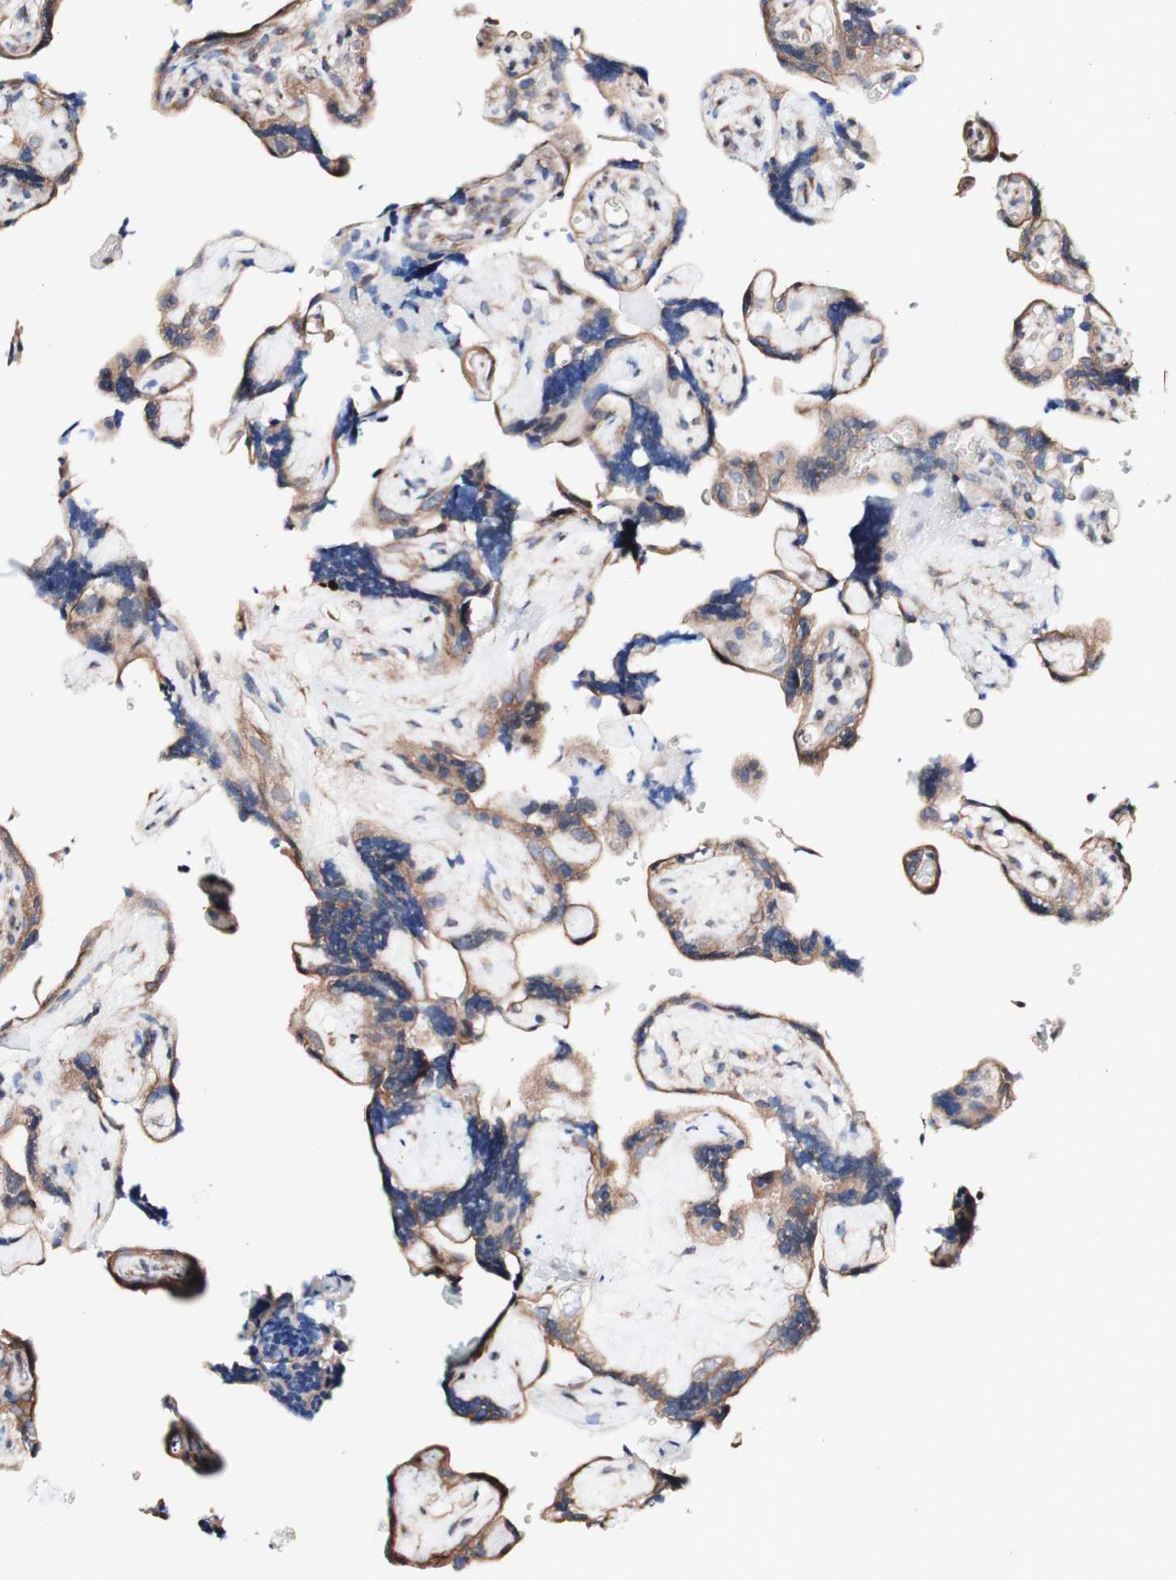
{"staining": {"intensity": "moderate", "quantity": ">75%", "location": "cytoplasmic/membranous"}, "tissue": "placenta", "cell_type": "Trophoblastic cells", "image_type": "normal", "snomed": [{"axis": "morphology", "description": "Normal tissue, NOS"}, {"axis": "topography", "description": "Placenta"}], "caption": "IHC of unremarkable human placenta reveals medium levels of moderate cytoplasmic/membranous positivity in approximately >75% of trophoblastic cells.", "gene": "LRIG3", "patient": {"sex": "female", "age": 30}}